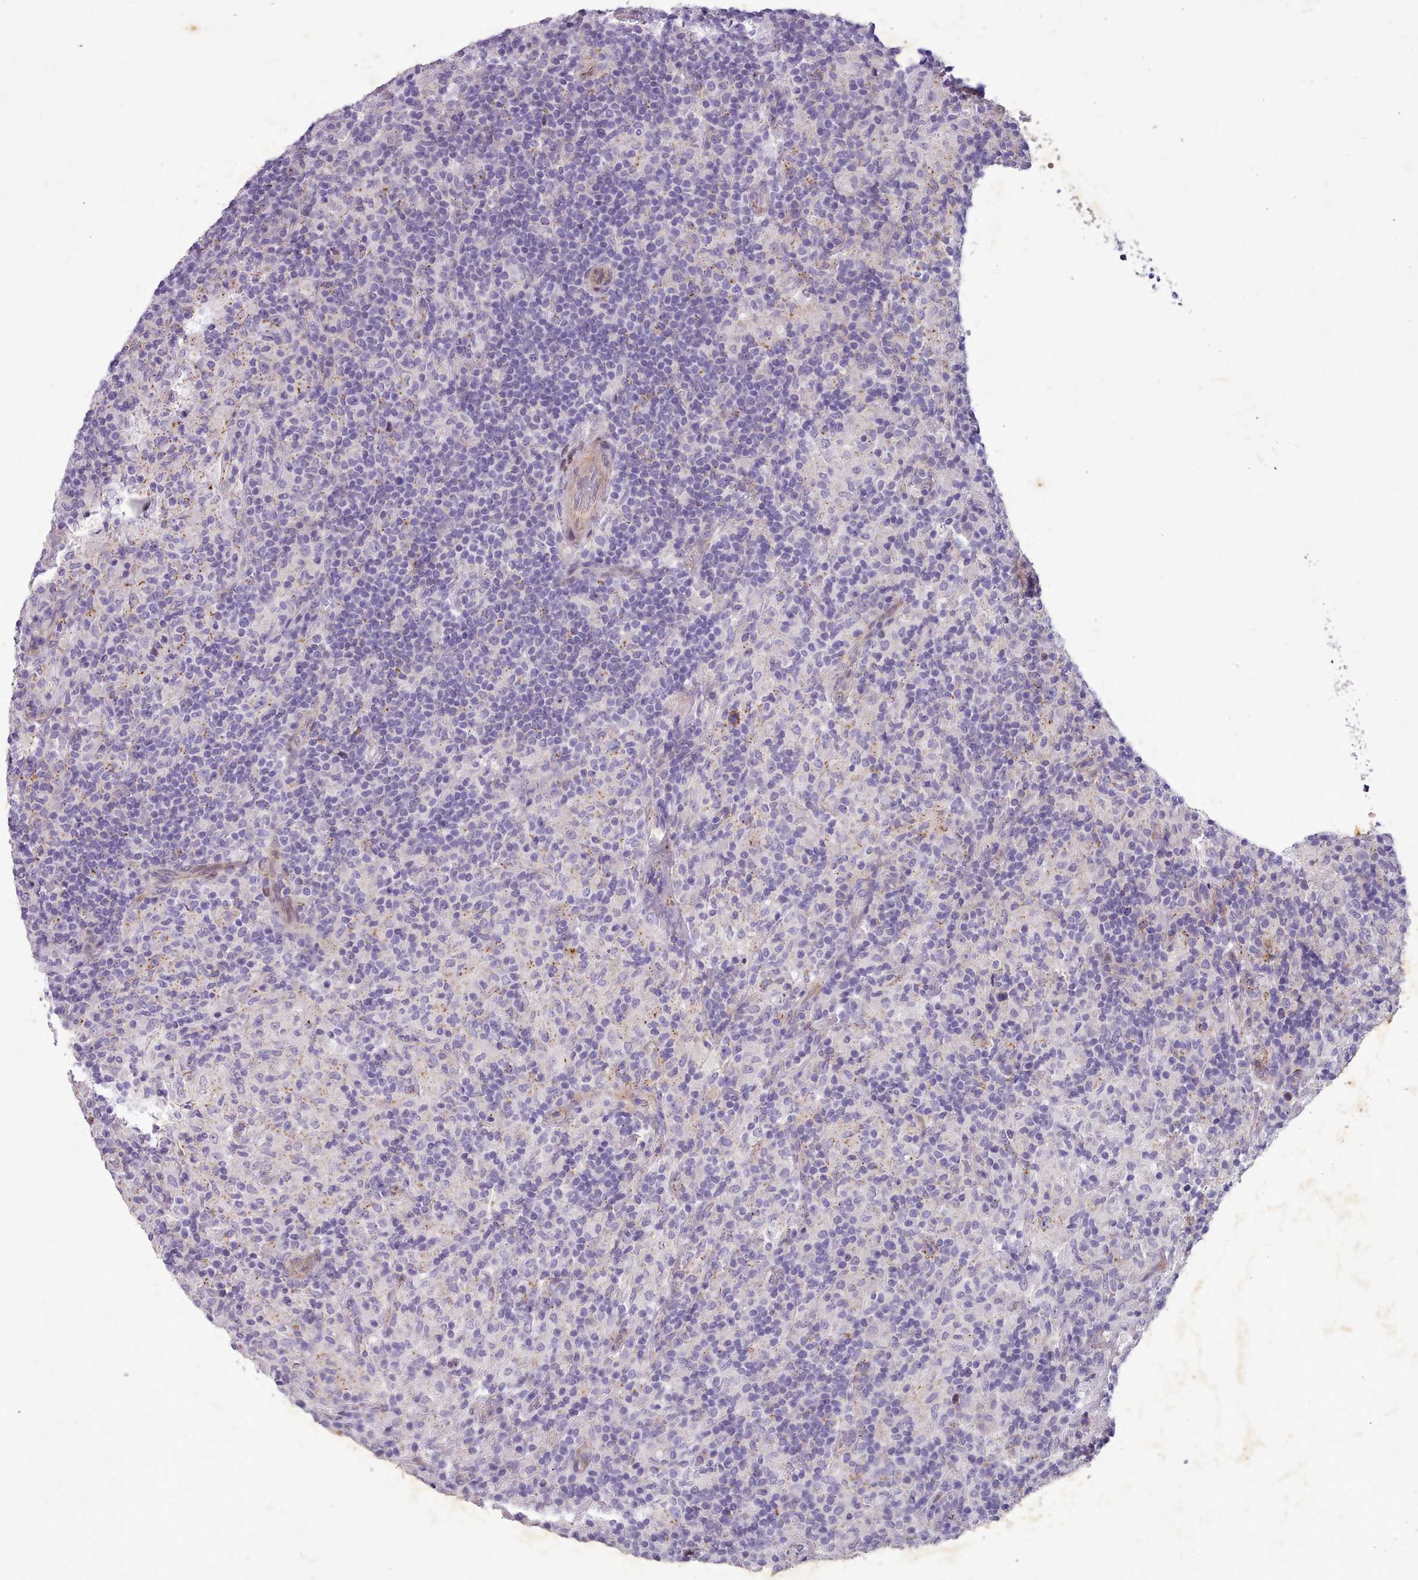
{"staining": {"intensity": "moderate", "quantity": "<25%", "location": "cytoplasmic/membranous"}, "tissue": "lymphoma", "cell_type": "Tumor cells", "image_type": "cancer", "snomed": [{"axis": "morphology", "description": "Hodgkin's disease, NOS"}, {"axis": "topography", "description": "Lymph node"}], "caption": "Tumor cells show low levels of moderate cytoplasmic/membranous positivity in approximately <25% of cells in human Hodgkin's disease. (DAB IHC, brown staining for protein, blue staining for nuclei).", "gene": "KCNT2", "patient": {"sex": "male", "age": 70}}